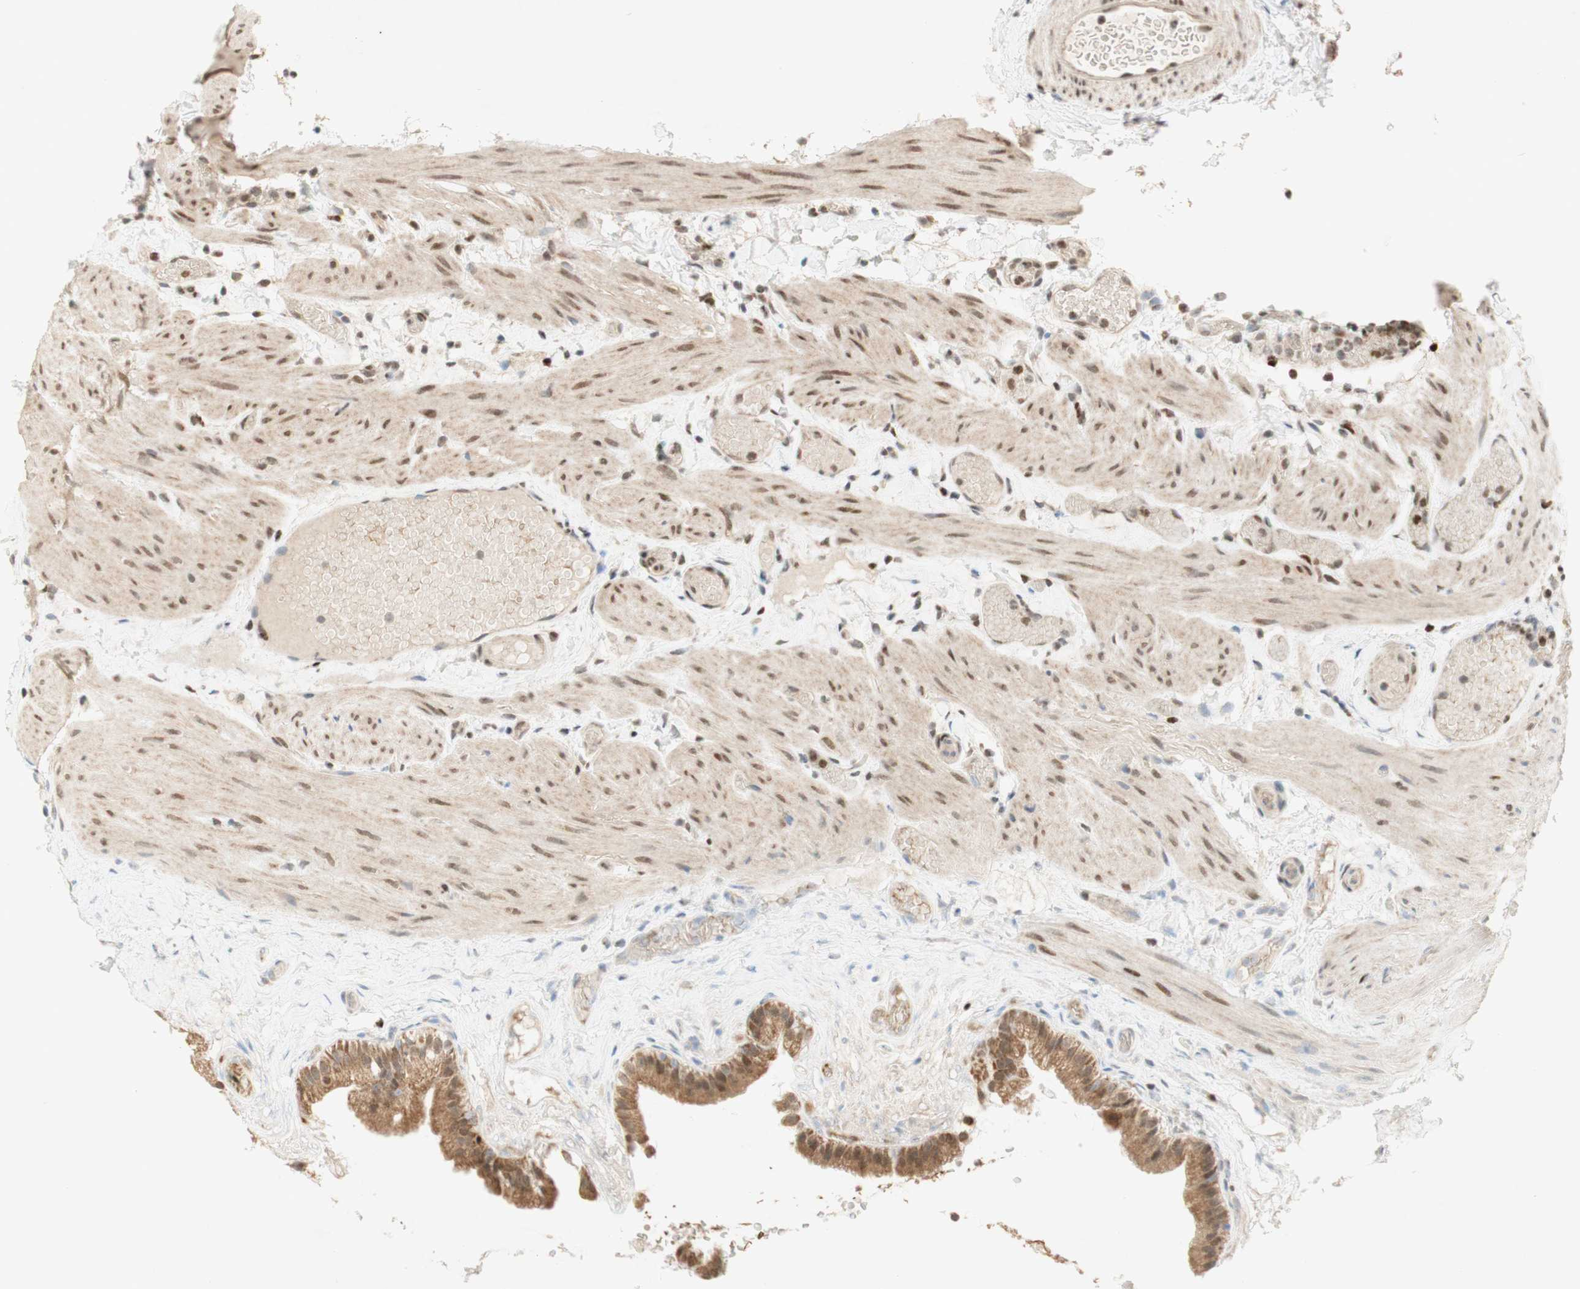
{"staining": {"intensity": "moderate", "quantity": ">75%", "location": "cytoplasmic/membranous"}, "tissue": "gallbladder", "cell_type": "Glandular cells", "image_type": "normal", "snomed": [{"axis": "morphology", "description": "Normal tissue, NOS"}, {"axis": "topography", "description": "Gallbladder"}], "caption": "Immunohistochemistry (IHC) micrograph of normal gallbladder: human gallbladder stained using immunohistochemistry (IHC) demonstrates medium levels of moderate protein expression localized specifically in the cytoplasmic/membranous of glandular cells, appearing as a cytoplasmic/membranous brown color.", "gene": "DNMT3A", "patient": {"sex": "female", "age": 26}}